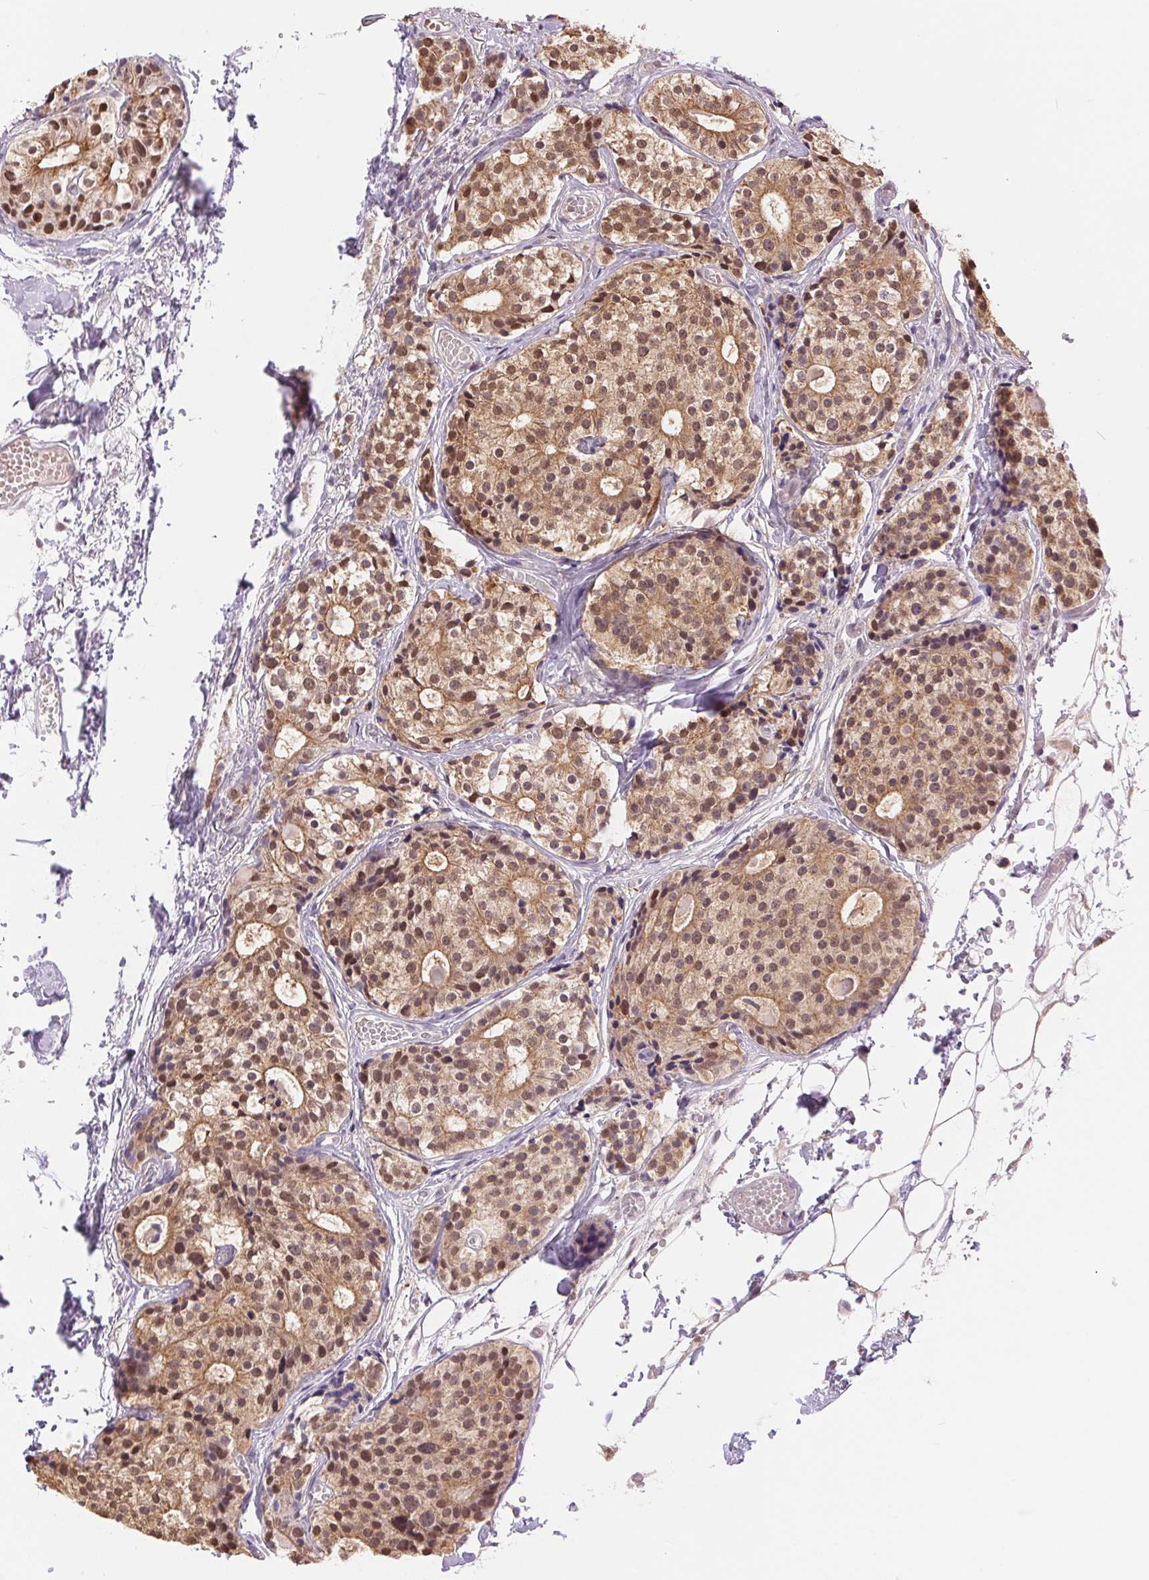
{"staining": {"intensity": "moderate", "quantity": ">75%", "location": "cytoplasmic/membranous,nuclear"}, "tissue": "carcinoid", "cell_type": "Tumor cells", "image_type": "cancer", "snomed": [{"axis": "morphology", "description": "Carcinoid, malignant, NOS"}, {"axis": "topography", "description": "Small intestine"}], "caption": "Immunohistochemical staining of human carcinoid shows medium levels of moderate cytoplasmic/membranous and nuclear protein expression in about >75% of tumor cells. (DAB (3,3'-diaminobenzidine) IHC with brightfield microscopy, high magnification).", "gene": "TMEM273", "patient": {"sex": "female", "age": 65}}